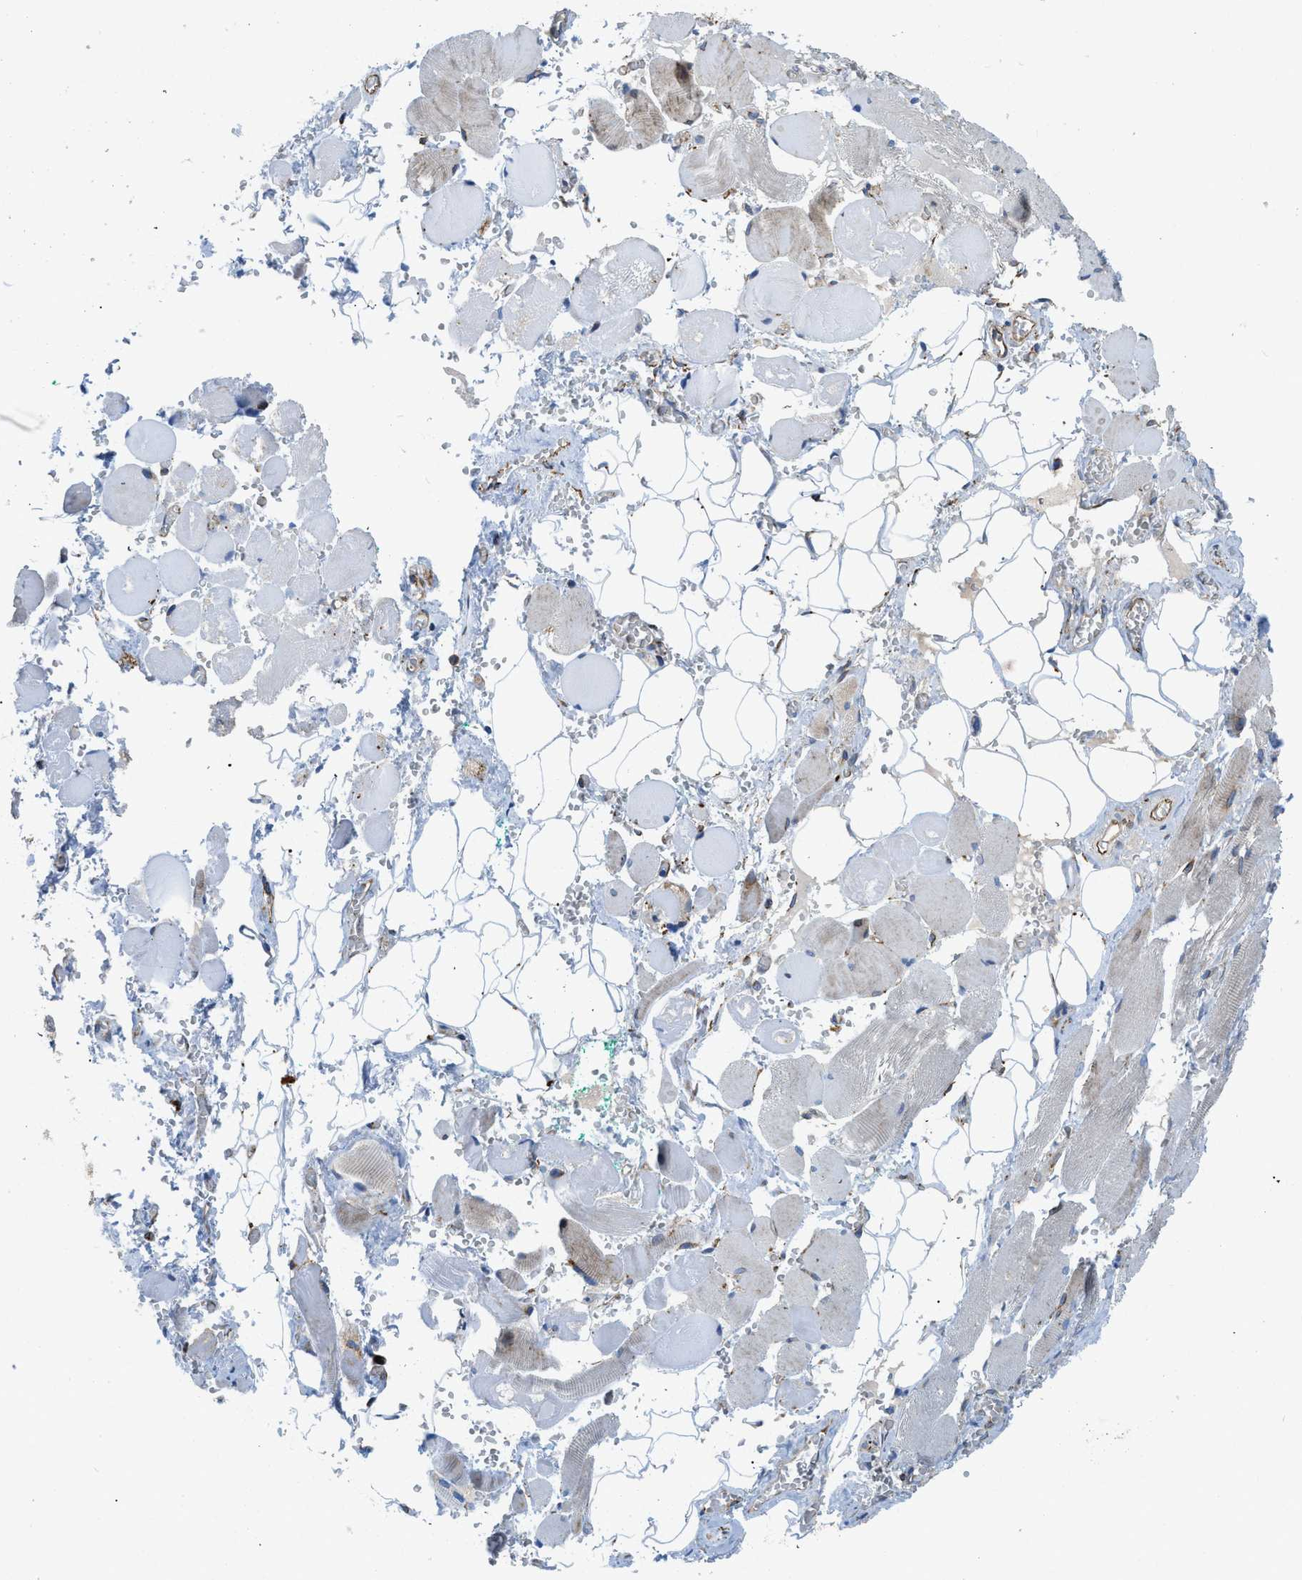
{"staining": {"intensity": "negative", "quantity": "none", "location": "none"}, "tissue": "adipose tissue", "cell_type": "Adipocytes", "image_type": "normal", "snomed": [{"axis": "morphology", "description": "Squamous cell carcinoma, NOS"}, {"axis": "topography", "description": "Oral tissue"}, {"axis": "topography", "description": "Head-Neck"}], "caption": "A high-resolution photomicrograph shows immunohistochemistry staining of benign adipose tissue, which displays no significant expression in adipocytes.", "gene": "TMEM248", "patient": {"sex": "female", "age": 50}}